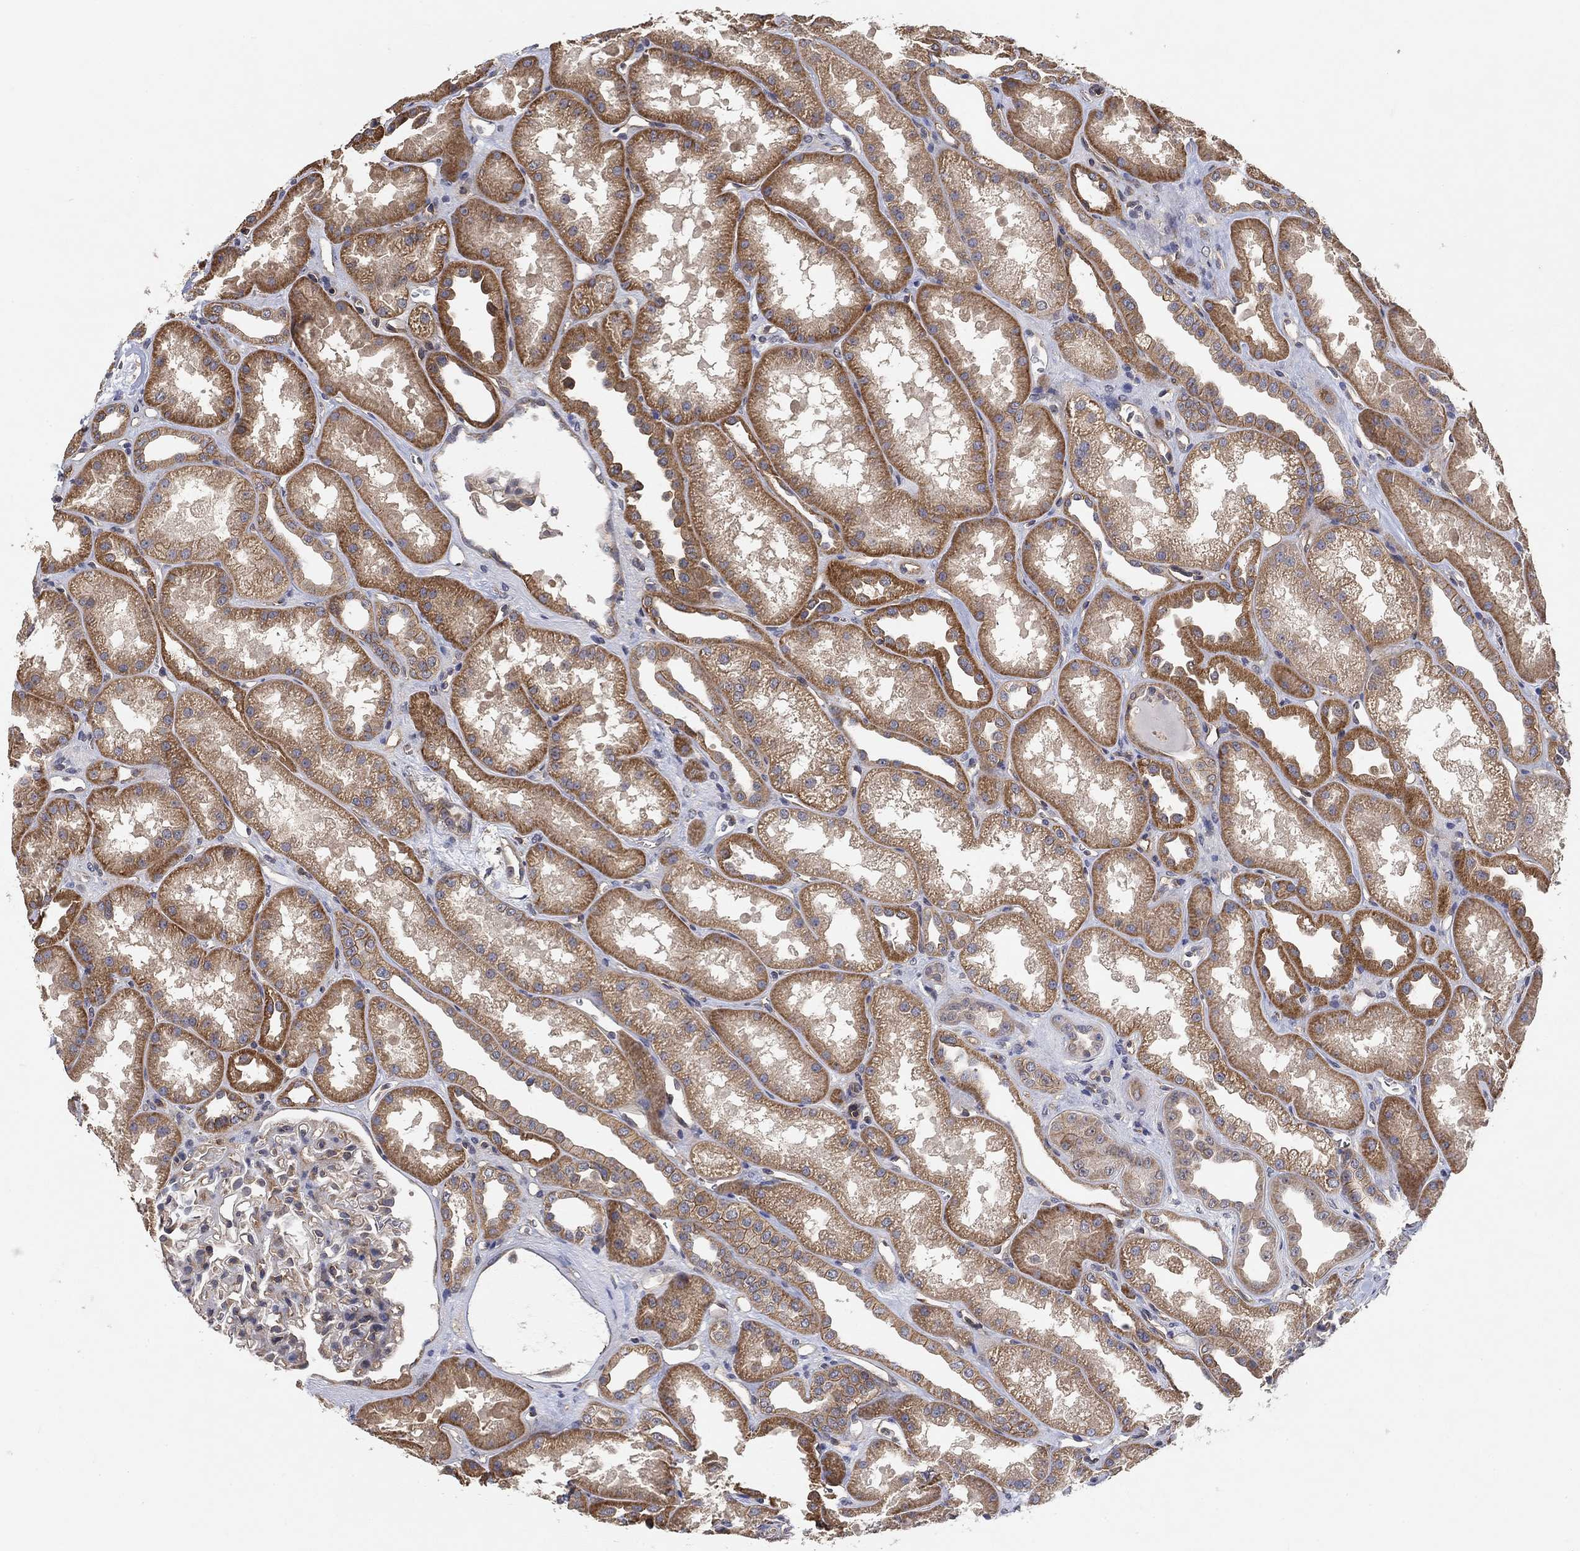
{"staining": {"intensity": "weak", "quantity": "<25%", "location": "cytoplasmic/membranous"}, "tissue": "kidney", "cell_type": "Cells in glomeruli", "image_type": "normal", "snomed": [{"axis": "morphology", "description": "Normal tissue, NOS"}, {"axis": "topography", "description": "Kidney"}], "caption": "Human kidney stained for a protein using immunohistochemistry (IHC) reveals no expression in cells in glomeruli.", "gene": "MCUR1", "patient": {"sex": "male", "age": 61}}